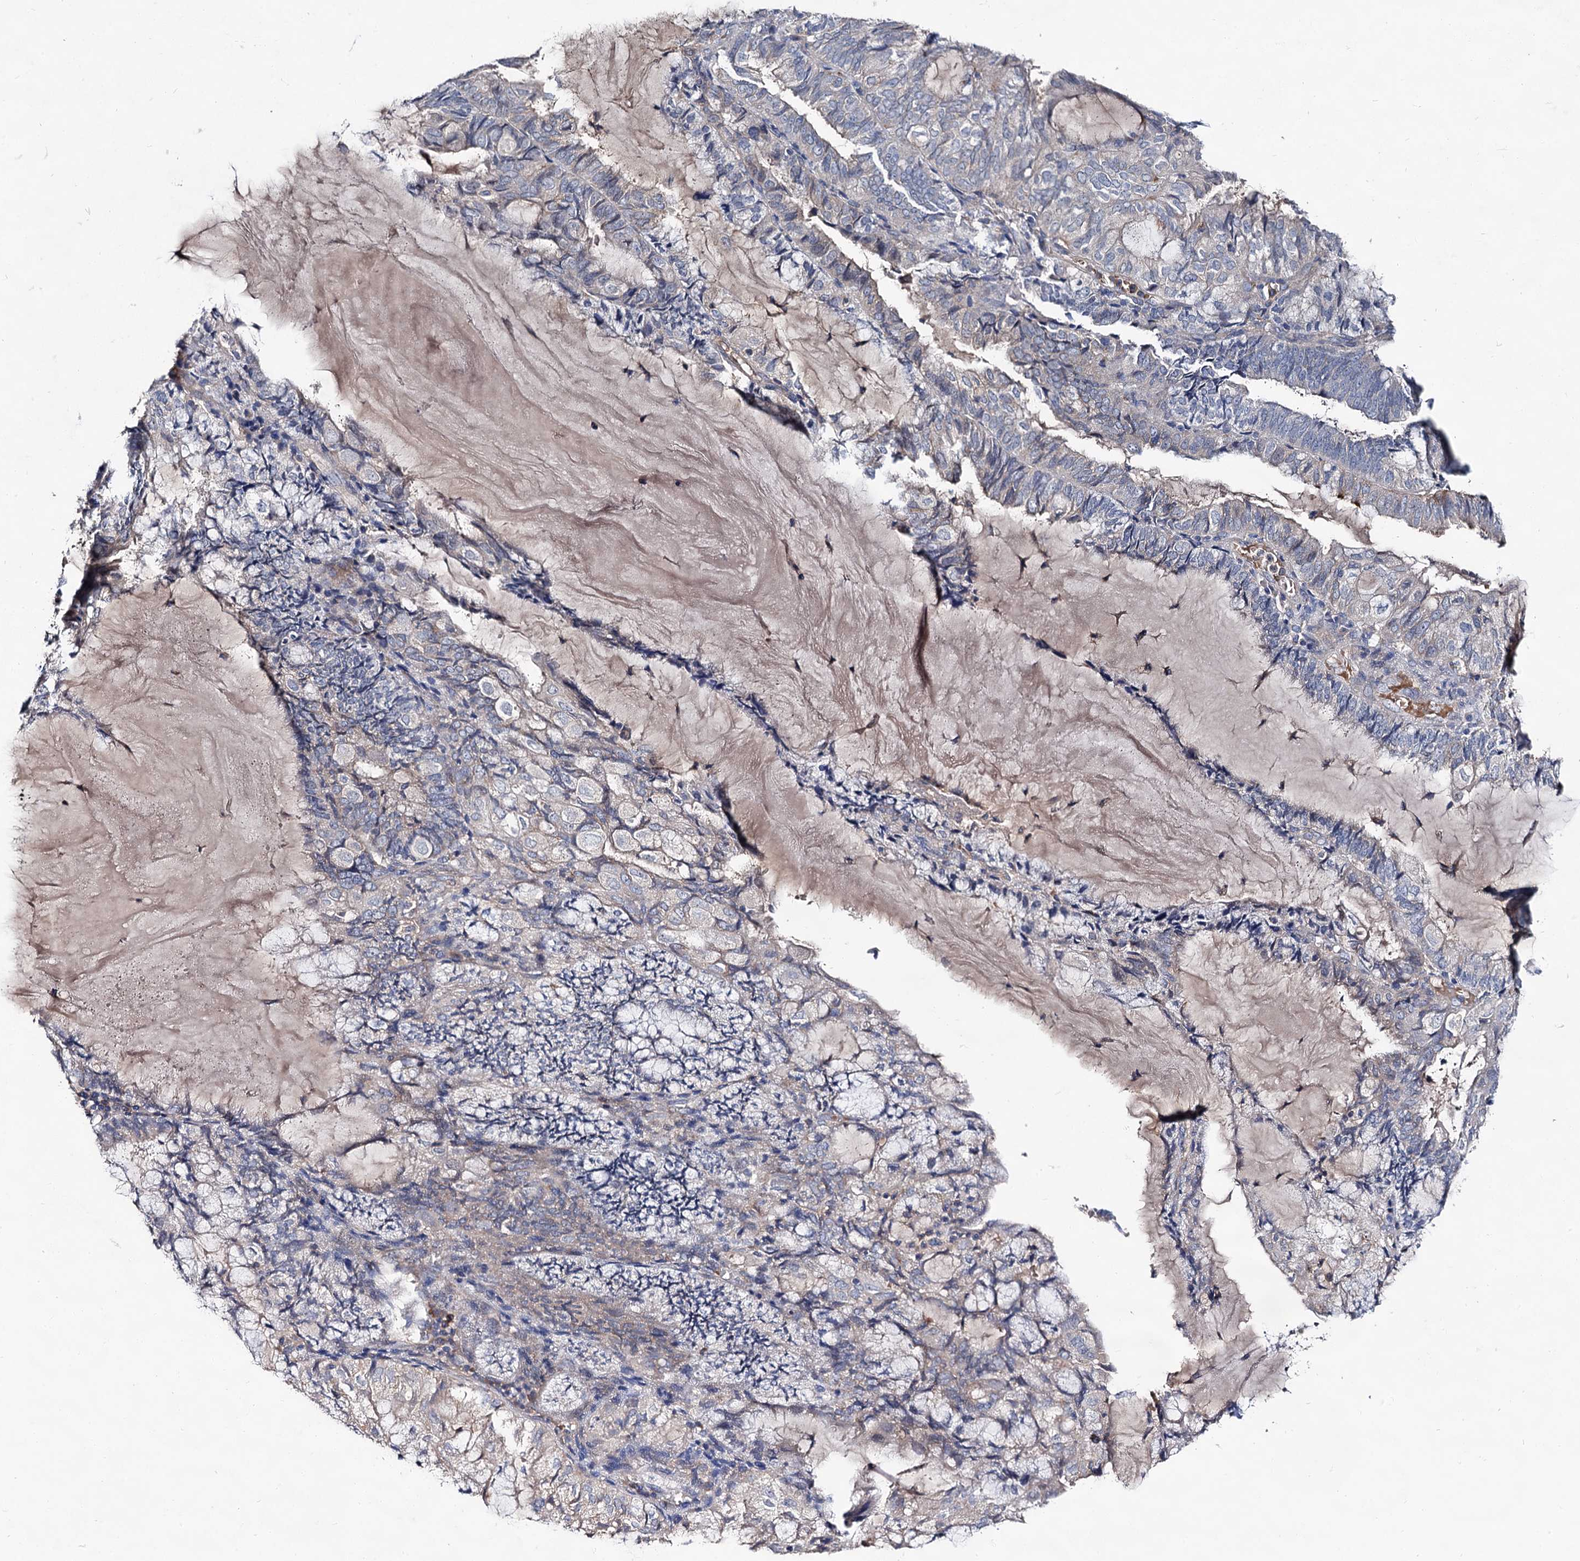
{"staining": {"intensity": "negative", "quantity": "none", "location": "none"}, "tissue": "endometrial cancer", "cell_type": "Tumor cells", "image_type": "cancer", "snomed": [{"axis": "morphology", "description": "Adenocarcinoma, NOS"}, {"axis": "topography", "description": "Endometrium"}], "caption": "An immunohistochemistry (IHC) histopathology image of endometrial cancer is shown. There is no staining in tumor cells of endometrial cancer.", "gene": "HVCN1", "patient": {"sex": "female", "age": 81}}